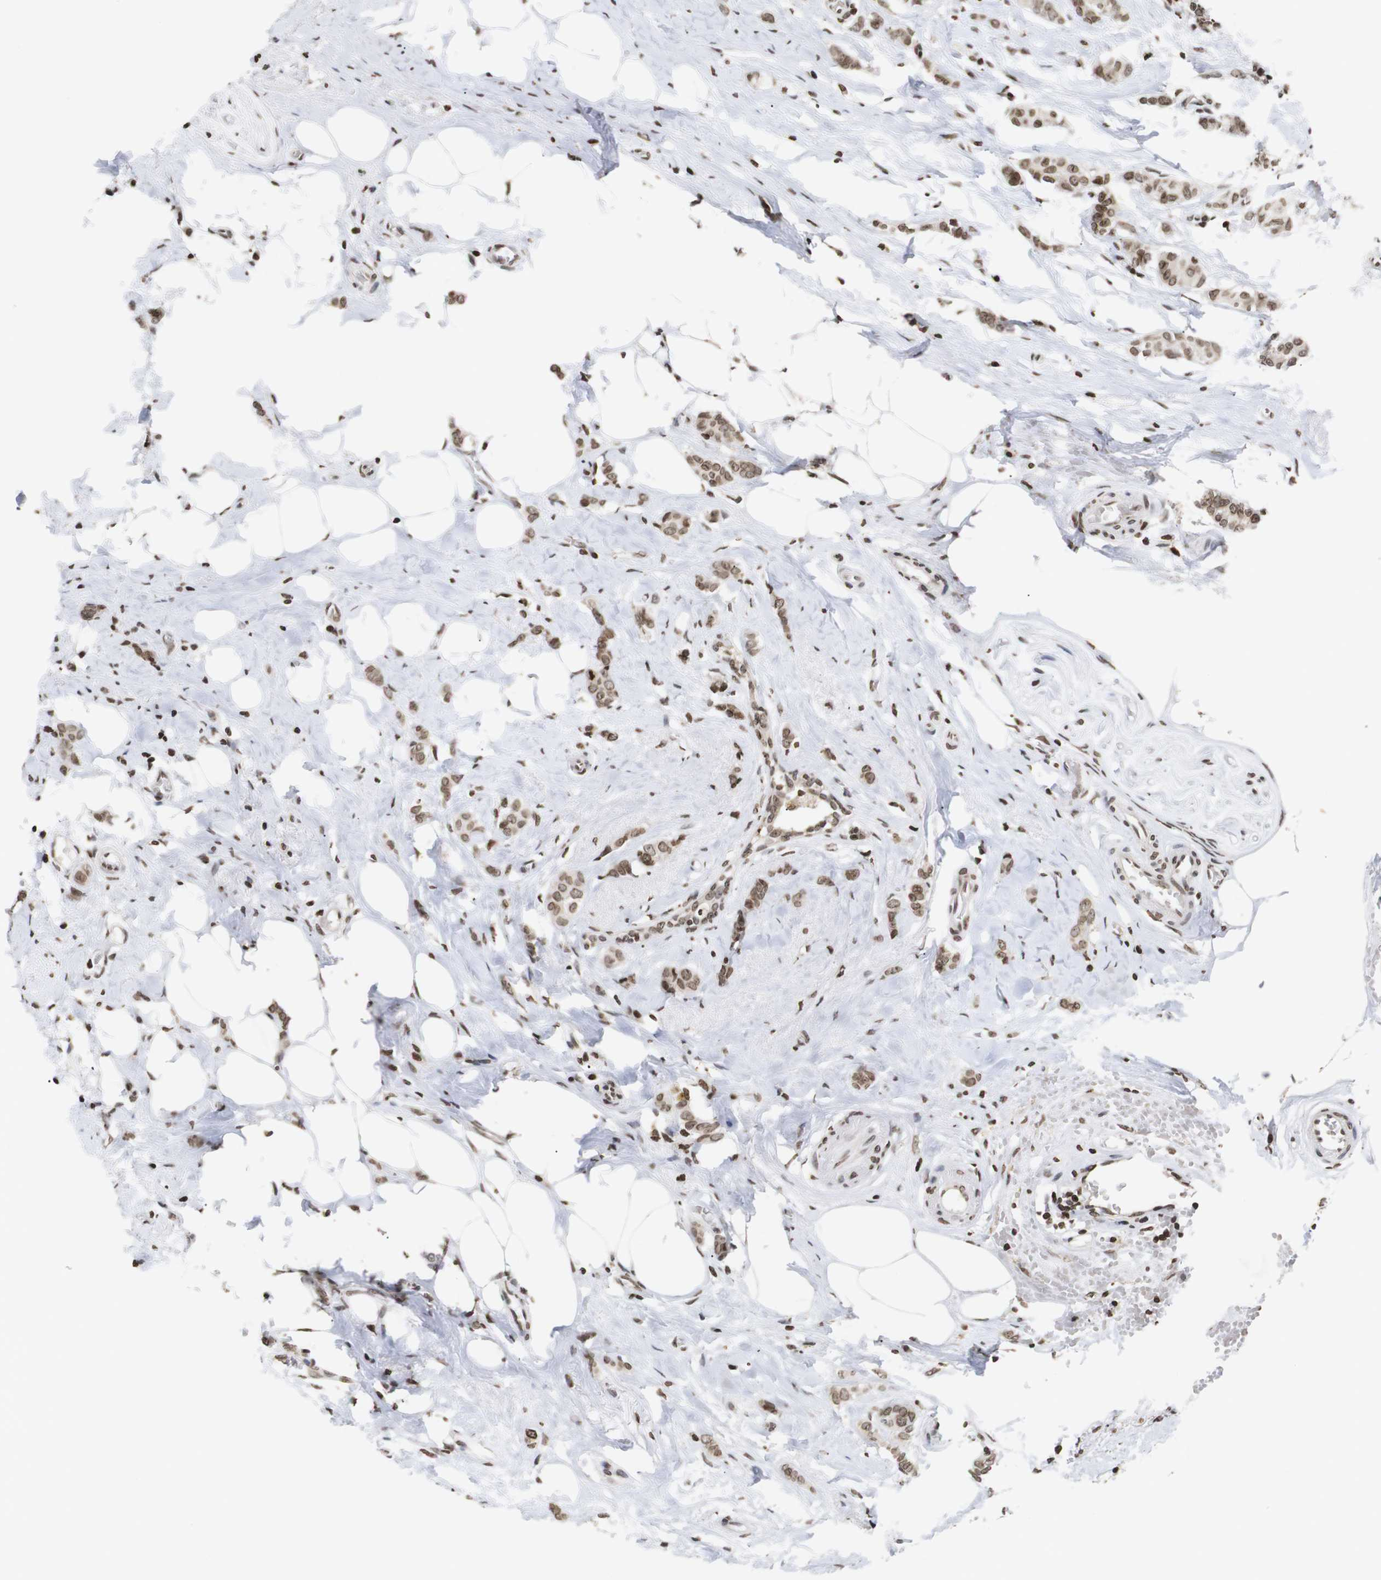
{"staining": {"intensity": "moderate", "quantity": ">75%", "location": "nuclear"}, "tissue": "breast cancer", "cell_type": "Tumor cells", "image_type": "cancer", "snomed": [{"axis": "morphology", "description": "Lobular carcinoma"}, {"axis": "topography", "description": "Breast"}], "caption": "High-magnification brightfield microscopy of breast cancer stained with DAB (3,3'-diaminobenzidine) (brown) and counterstained with hematoxylin (blue). tumor cells exhibit moderate nuclear positivity is appreciated in approximately>75% of cells.", "gene": "ETV5", "patient": {"sex": "female", "age": 60}}